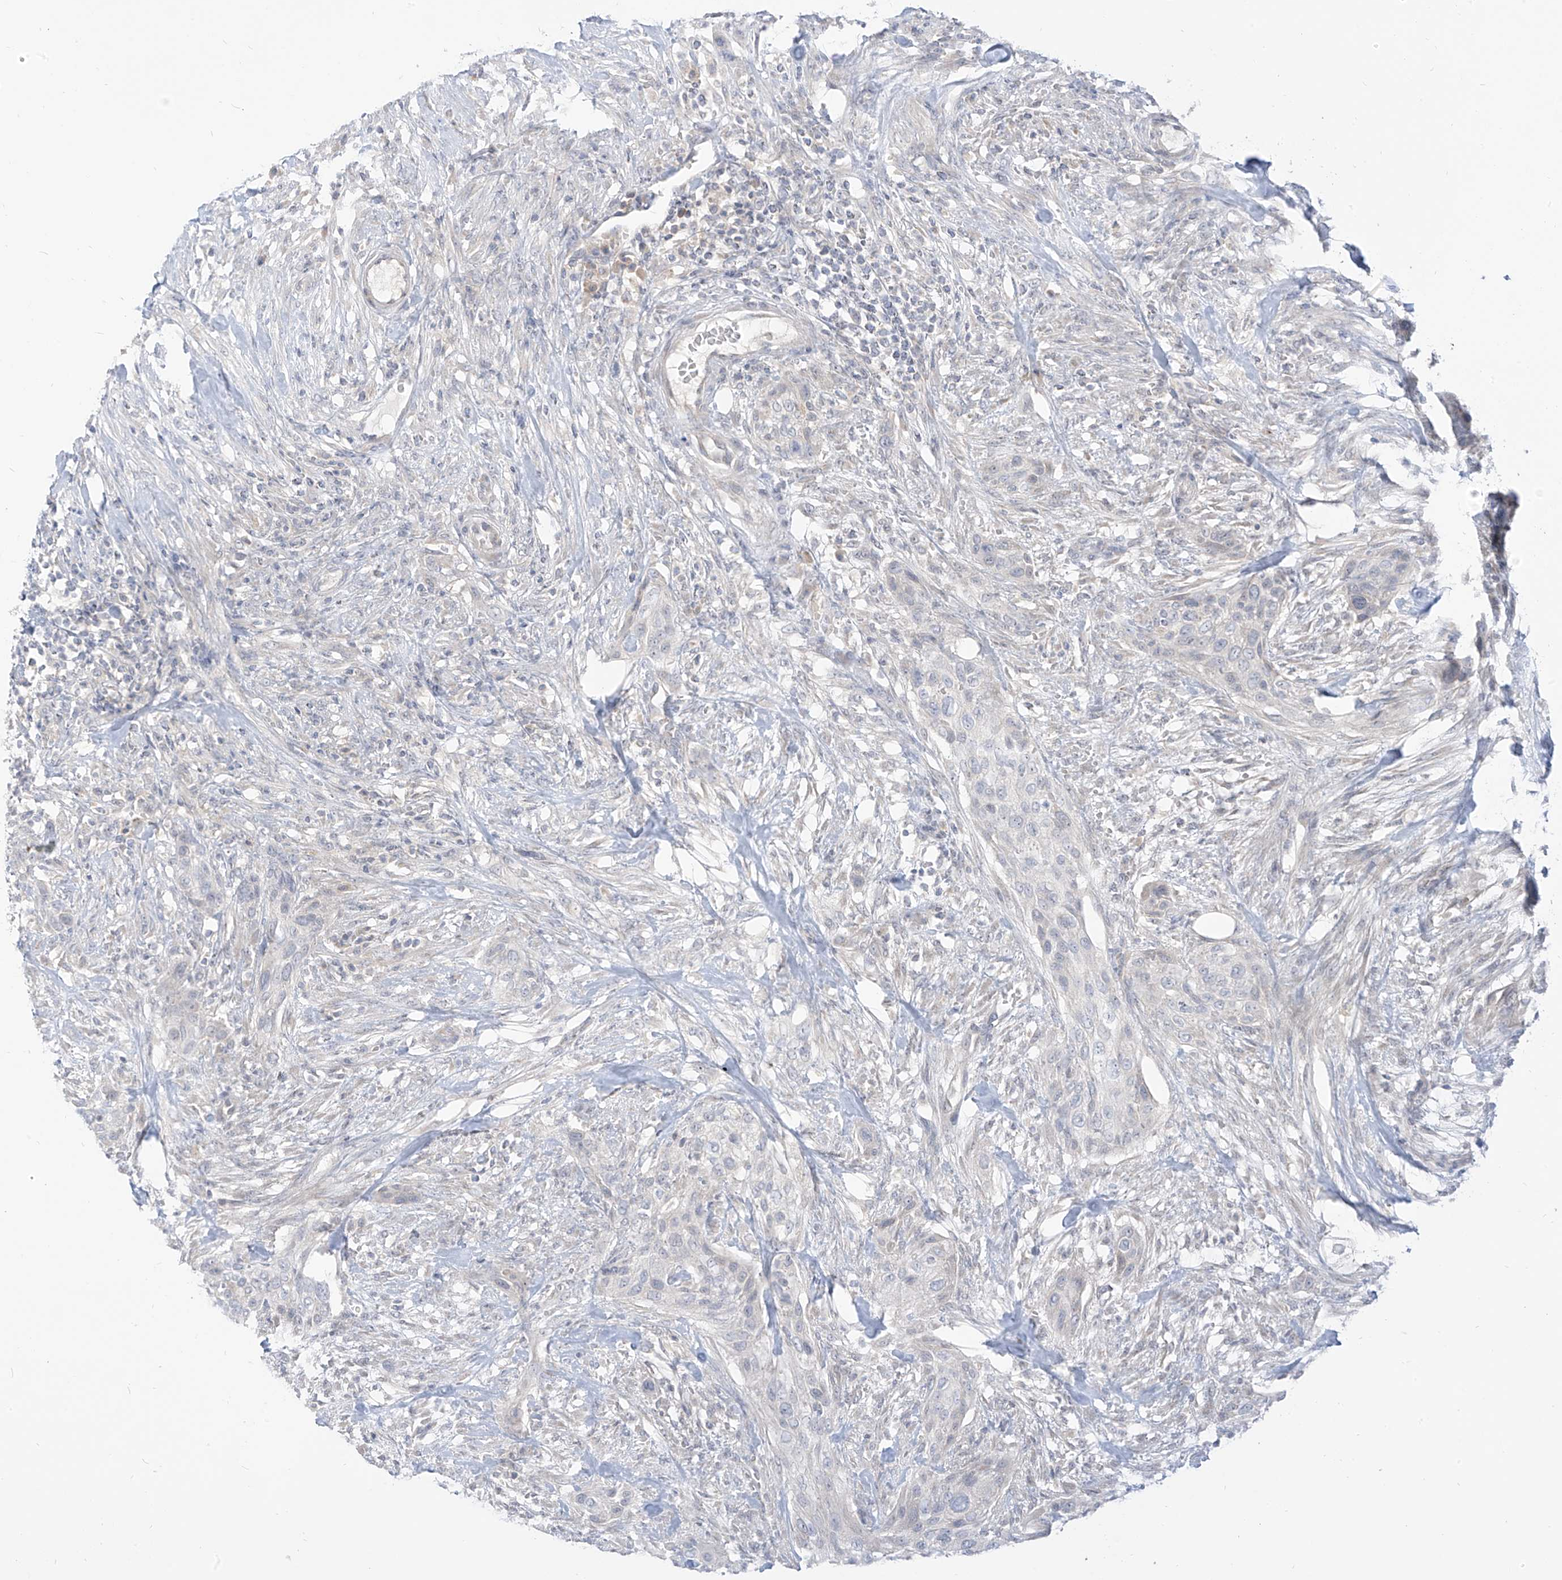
{"staining": {"intensity": "negative", "quantity": "none", "location": "none"}, "tissue": "urothelial cancer", "cell_type": "Tumor cells", "image_type": "cancer", "snomed": [{"axis": "morphology", "description": "Urothelial carcinoma, High grade"}, {"axis": "topography", "description": "Urinary bladder"}], "caption": "Human high-grade urothelial carcinoma stained for a protein using IHC demonstrates no staining in tumor cells.", "gene": "C2orf42", "patient": {"sex": "male", "age": 35}}